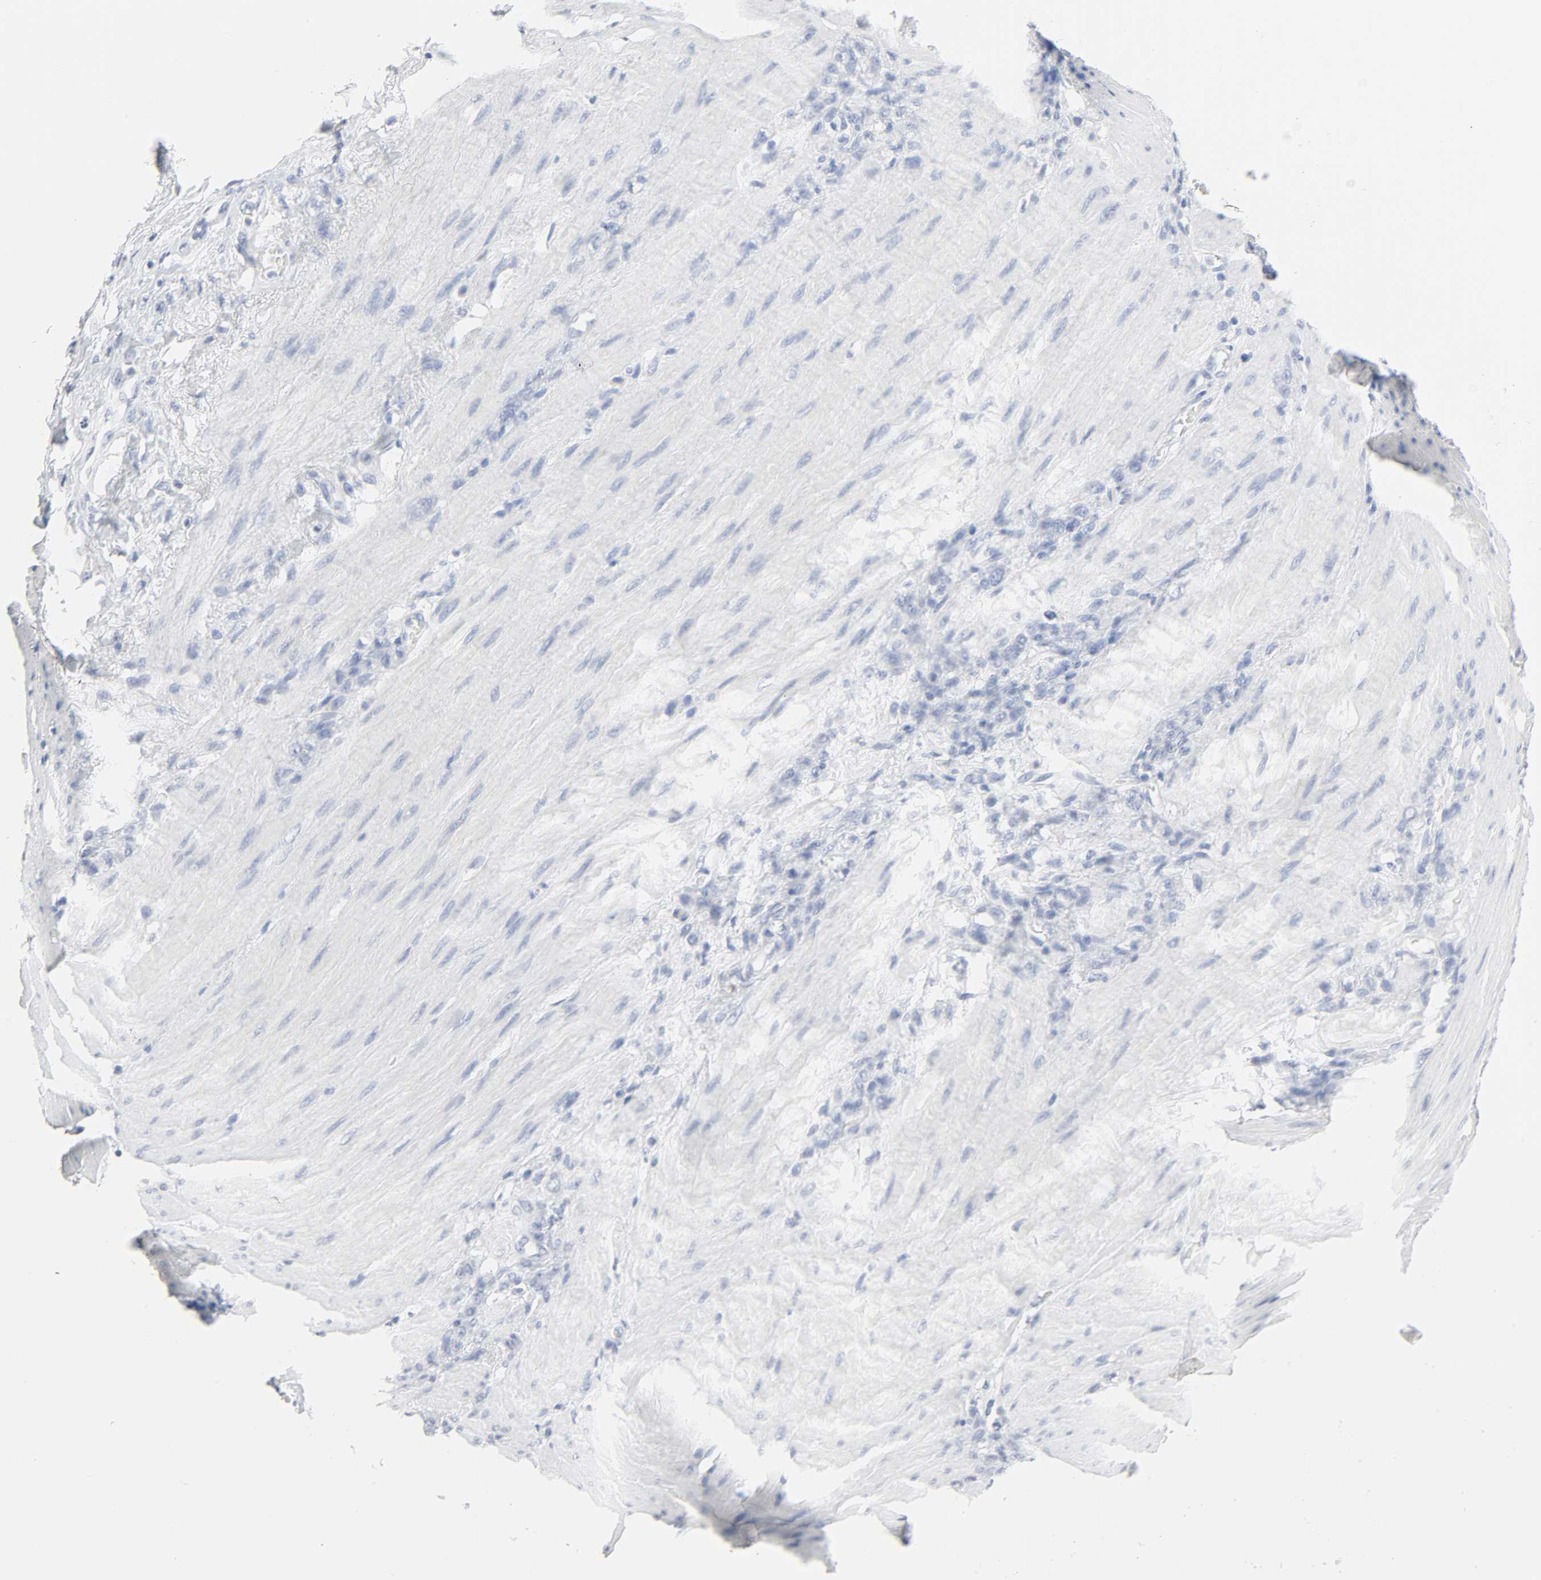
{"staining": {"intensity": "negative", "quantity": "none", "location": "none"}, "tissue": "stomach cancer", "cell_type": "Tumor cells", "image_type": "cancer", "snomed": [{"axis": "morphology", "description": "Adenocarcinoma, NOS"}, {"axis": "topography", "description": "Stomach"}], "caption": "There is no significant positivity in tumor cells of stomach cancer.", "gene": "ACP3", "patient": {"sex": "male", "age": 82}}